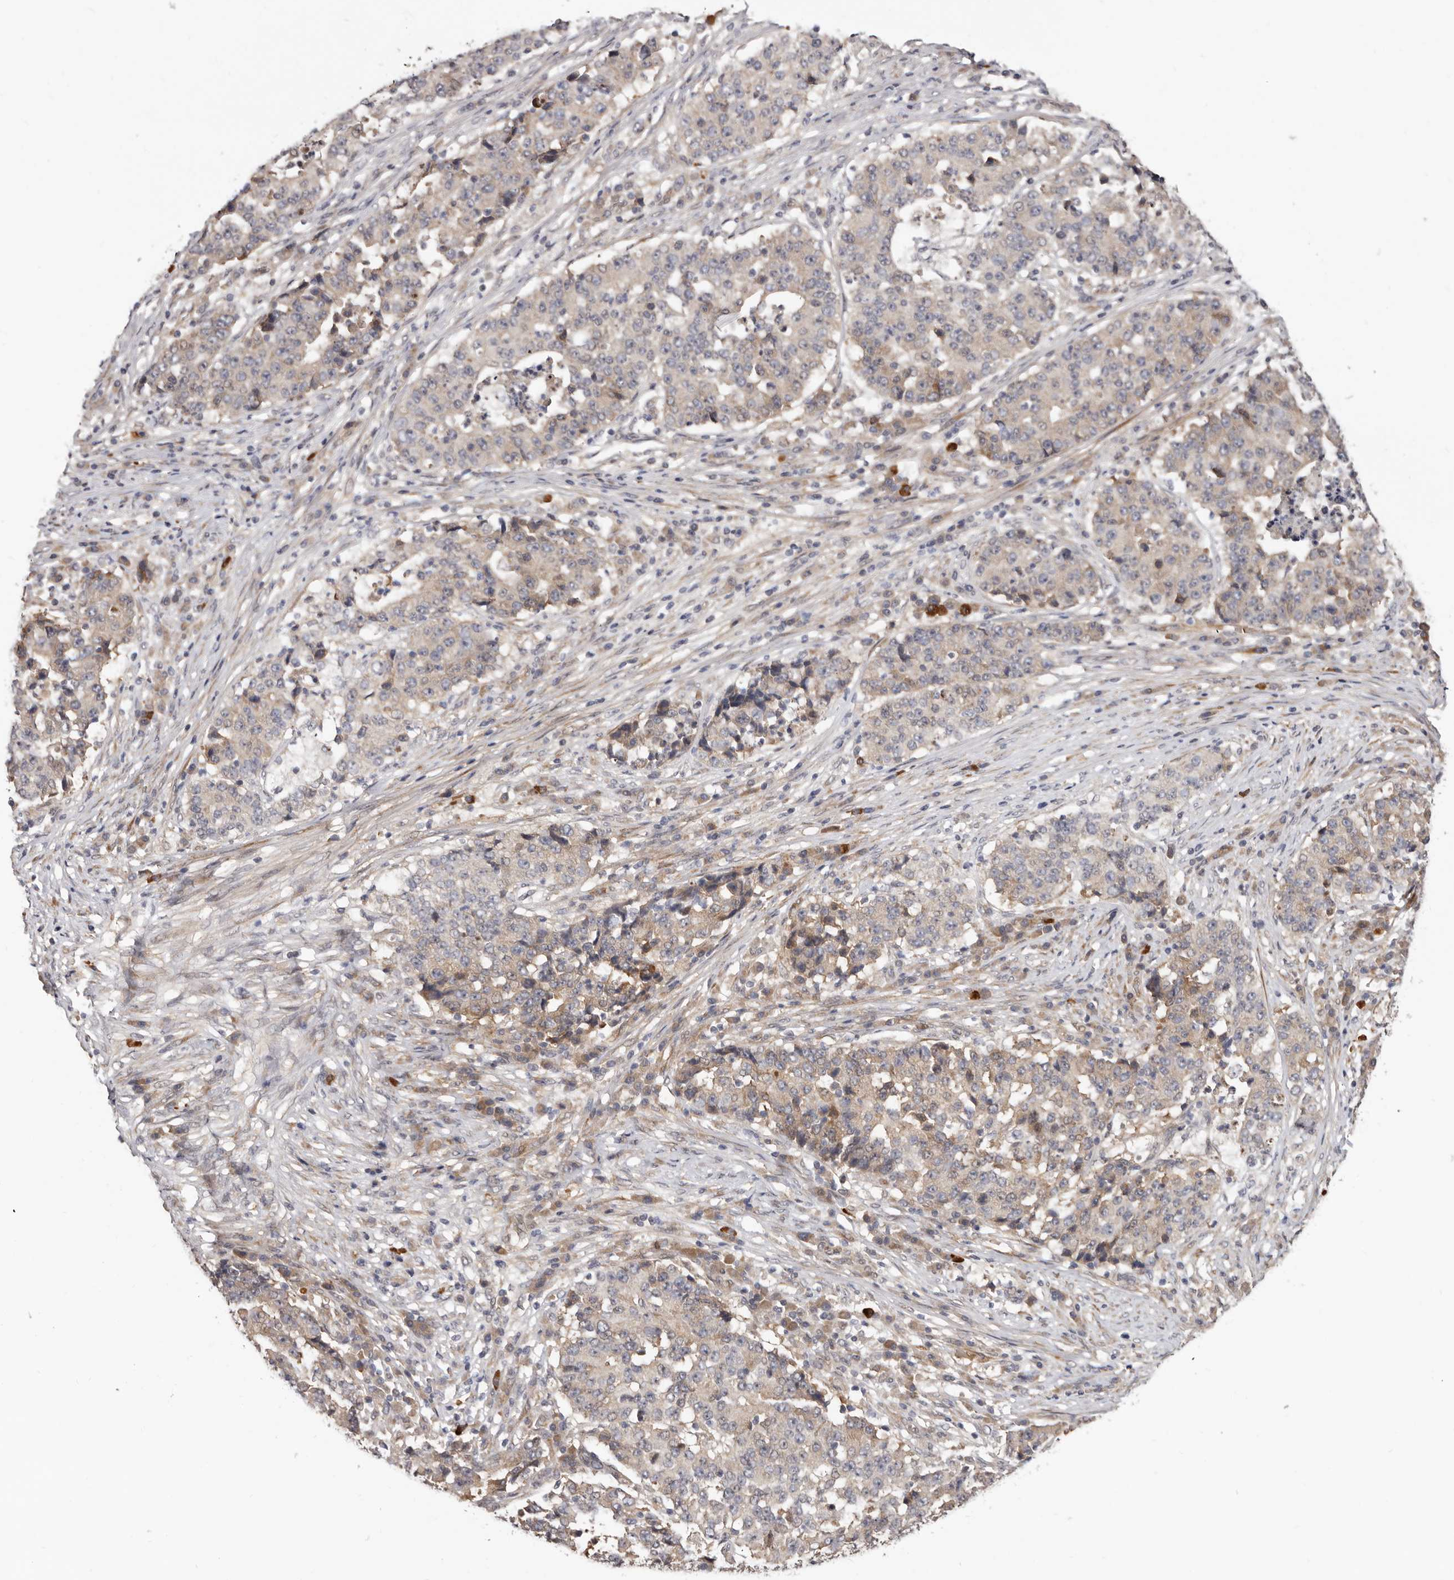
{"staining": {"intensity": "weak", "quantity": "25%-75%", "location": "cytoplasmic/membranous"}, "tissue": "stomach cancer", "cell_type": "Tumor cells", "image_type": "cancer", "snomed": [{"axis": "morphology", "description": "Adenocarcinoma, NOS"}, {"axis": "topography", "description": "Stomach"}], "caption": "There is low levels of weak cytoplasmic/membranous staining in tumor cells of stomach adenocarcinoma, as demonstrated by immunohistochemical staining (brown color).", "gene": "SBDS", "patient": {"sex": "male", "age": 59}}